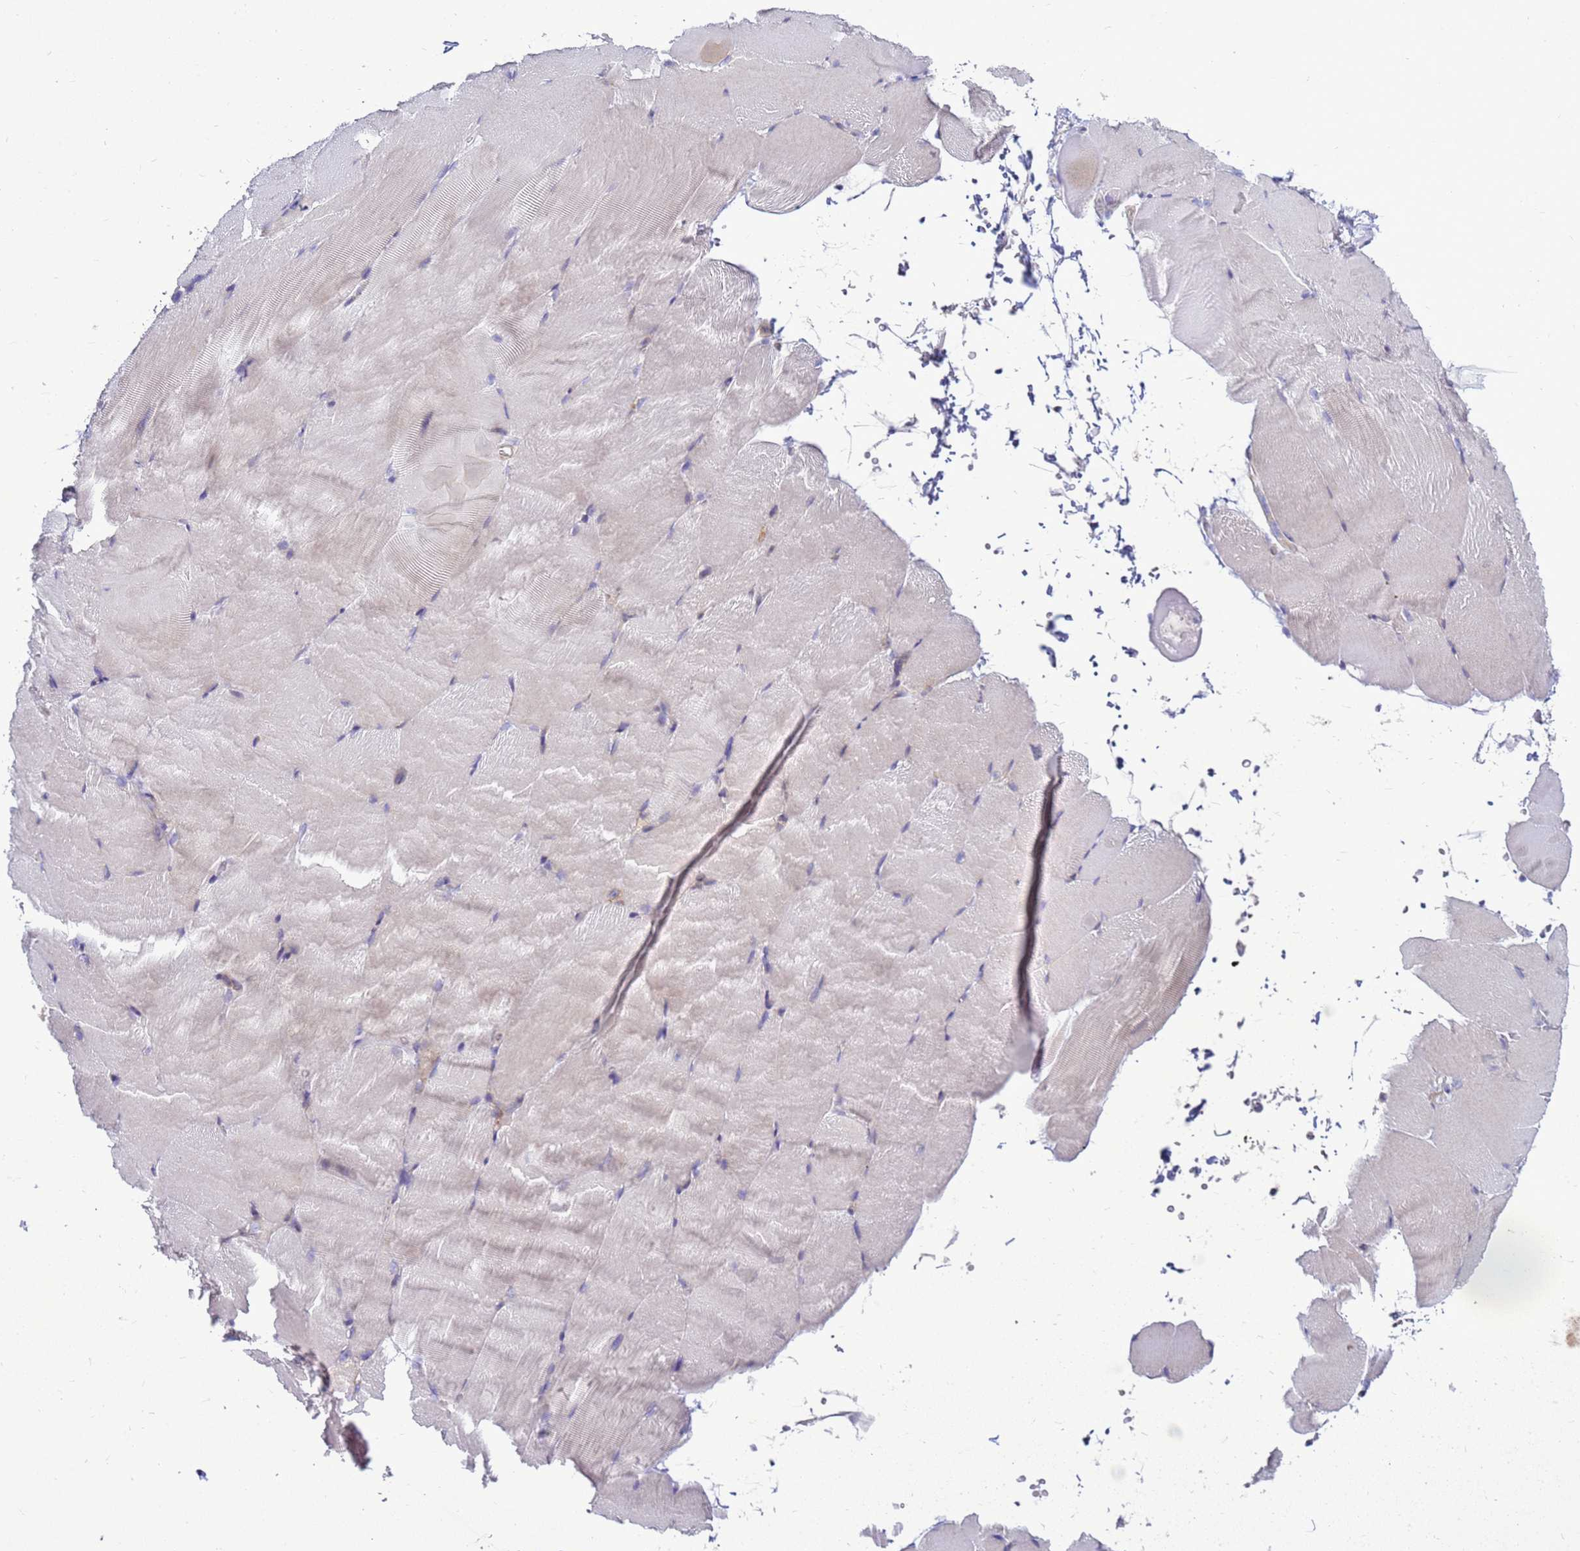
{"staining": {"intensity": "negative", "quantity": "none", "location": "none"}, "tissue": "skeletal muscle", "cell_type": "Myocytes", "image_type": "normal", "snomed": [{"axis": "morphology", "description": "Normal tissue, NOS"}, {"axis": "topography", "description": "Skeletal muscle"}, {"axis": "topography", "description": "Parathyroid gland"}], "caption": "Micrograph shows no significant protein staining in myocytes of unremarkable skeletal muscle. (Brightfield microscopy of DAB (3,3'-diaminobenzidine) immunohistochemistry at high magnification).", "gene": "MON1B", "patient": {"sex": "female", "age": 37}}